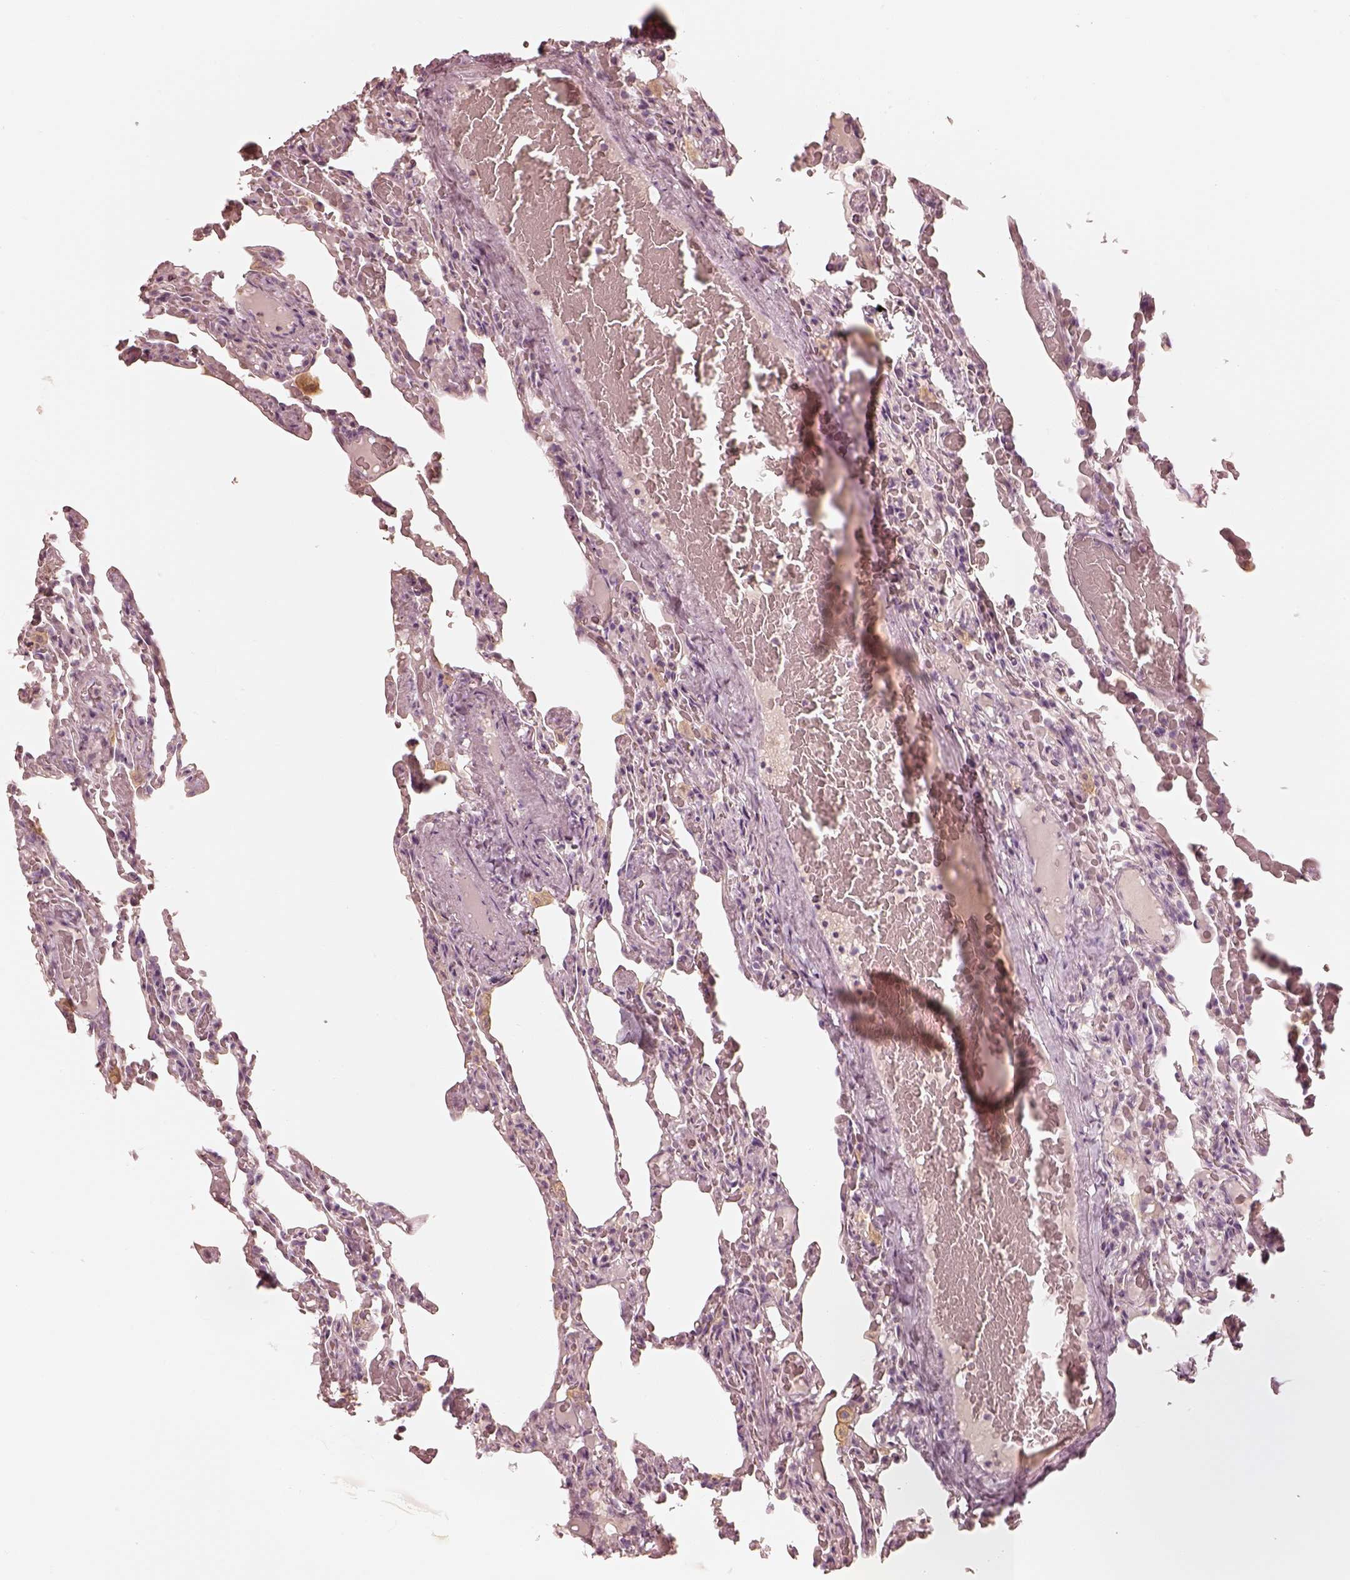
{"staining": {"intensity": "negative", "quantity": "none", "location": "none"}, "tissue": "lung", "cell_type": "Alveolar cells", "image_type": "normal", "snomed": [{"axis": "morphology", "description": "Normal tissue, NOS"}, {"axis": "topography", "description": "Lung"}], "caption": "Immunohistochemistry image of benign human lung stained for a protein (brown), which shows no positivity in alveolar cells.", "gene": "FMNL2", "patient": {"sex": "female", "age": 43}}